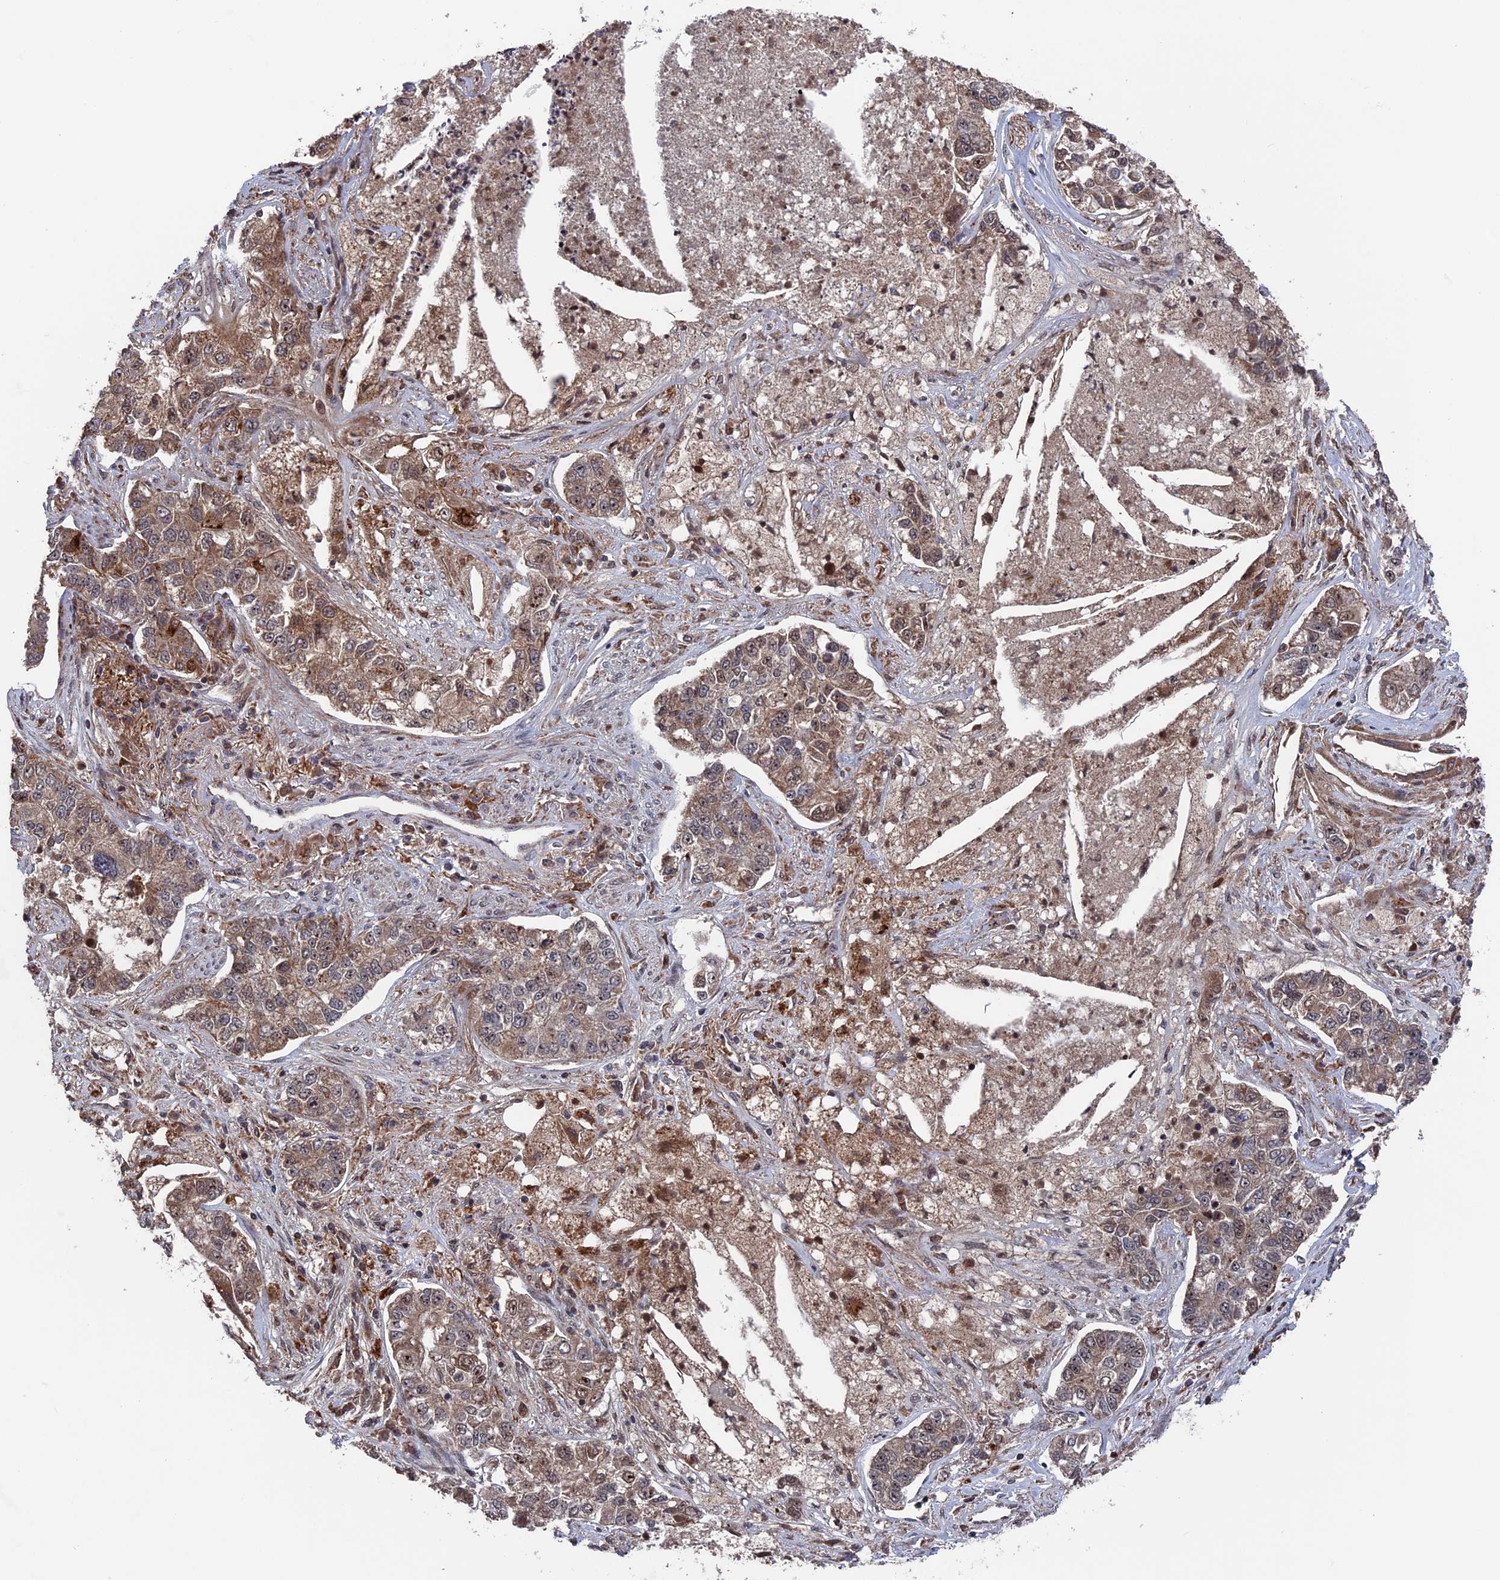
{"staining": {"intensity": "moderate", "quantity": ">75%", "location": "cytoplasmic/membranous,nuclear"}, "tissue": "lung cancer", "cell_type": "Tumor cells", "image_type": "cancer", "snomed": [{"axis": "morphology", "description": "Adenocarcinoma, NOS"}, {"axis": "topography", "description": "Lung"}], "caption": "IHC histopathology image of human adenocarcinoma (lung) stained for a protein (brown), which displays medium levels of moderate cytoplasmic/membranous and nuclear expression in approximately >75% of tumor cells.", "gene": "PLA2G15", "patient": {"sex": "male", "age": 49}}